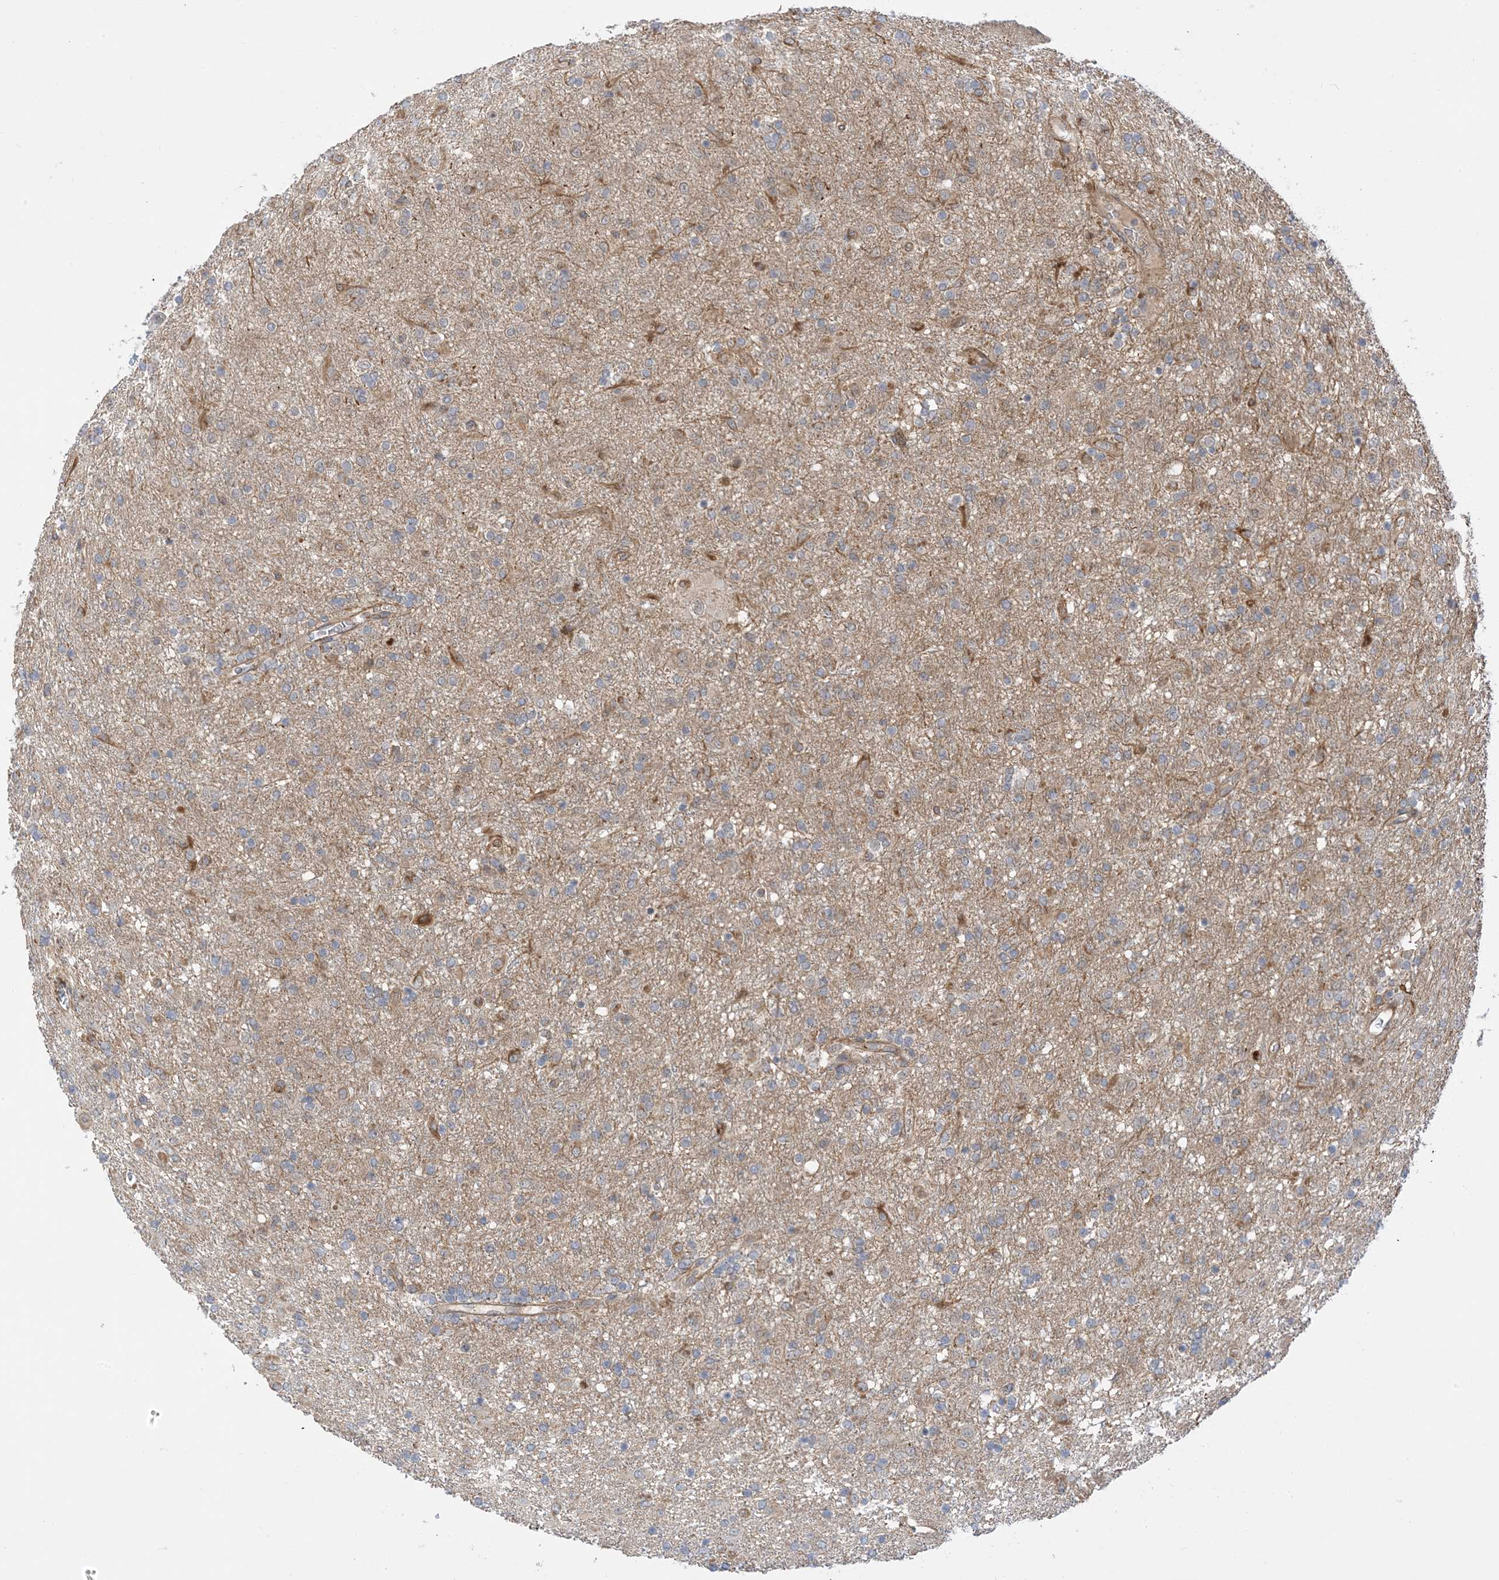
{"staining": {"intensity": "negative", "quantity": "none", "location": "none"}, "tissue": "glioma", "cell_type": "Tumor cells", "image_type": "cancer", "snomed": [{"axis": "morphology", "description": "Glioma, malignant, Low grade"}, {"axis": "topography", "description": "Brain"}], "caption": "This is an immunohistochemistry (IHC) micrograph of glioma. There is no positivity in tumor cells.", "gene": "WDR26", "patient": {"sex": "male", "age": 65}}